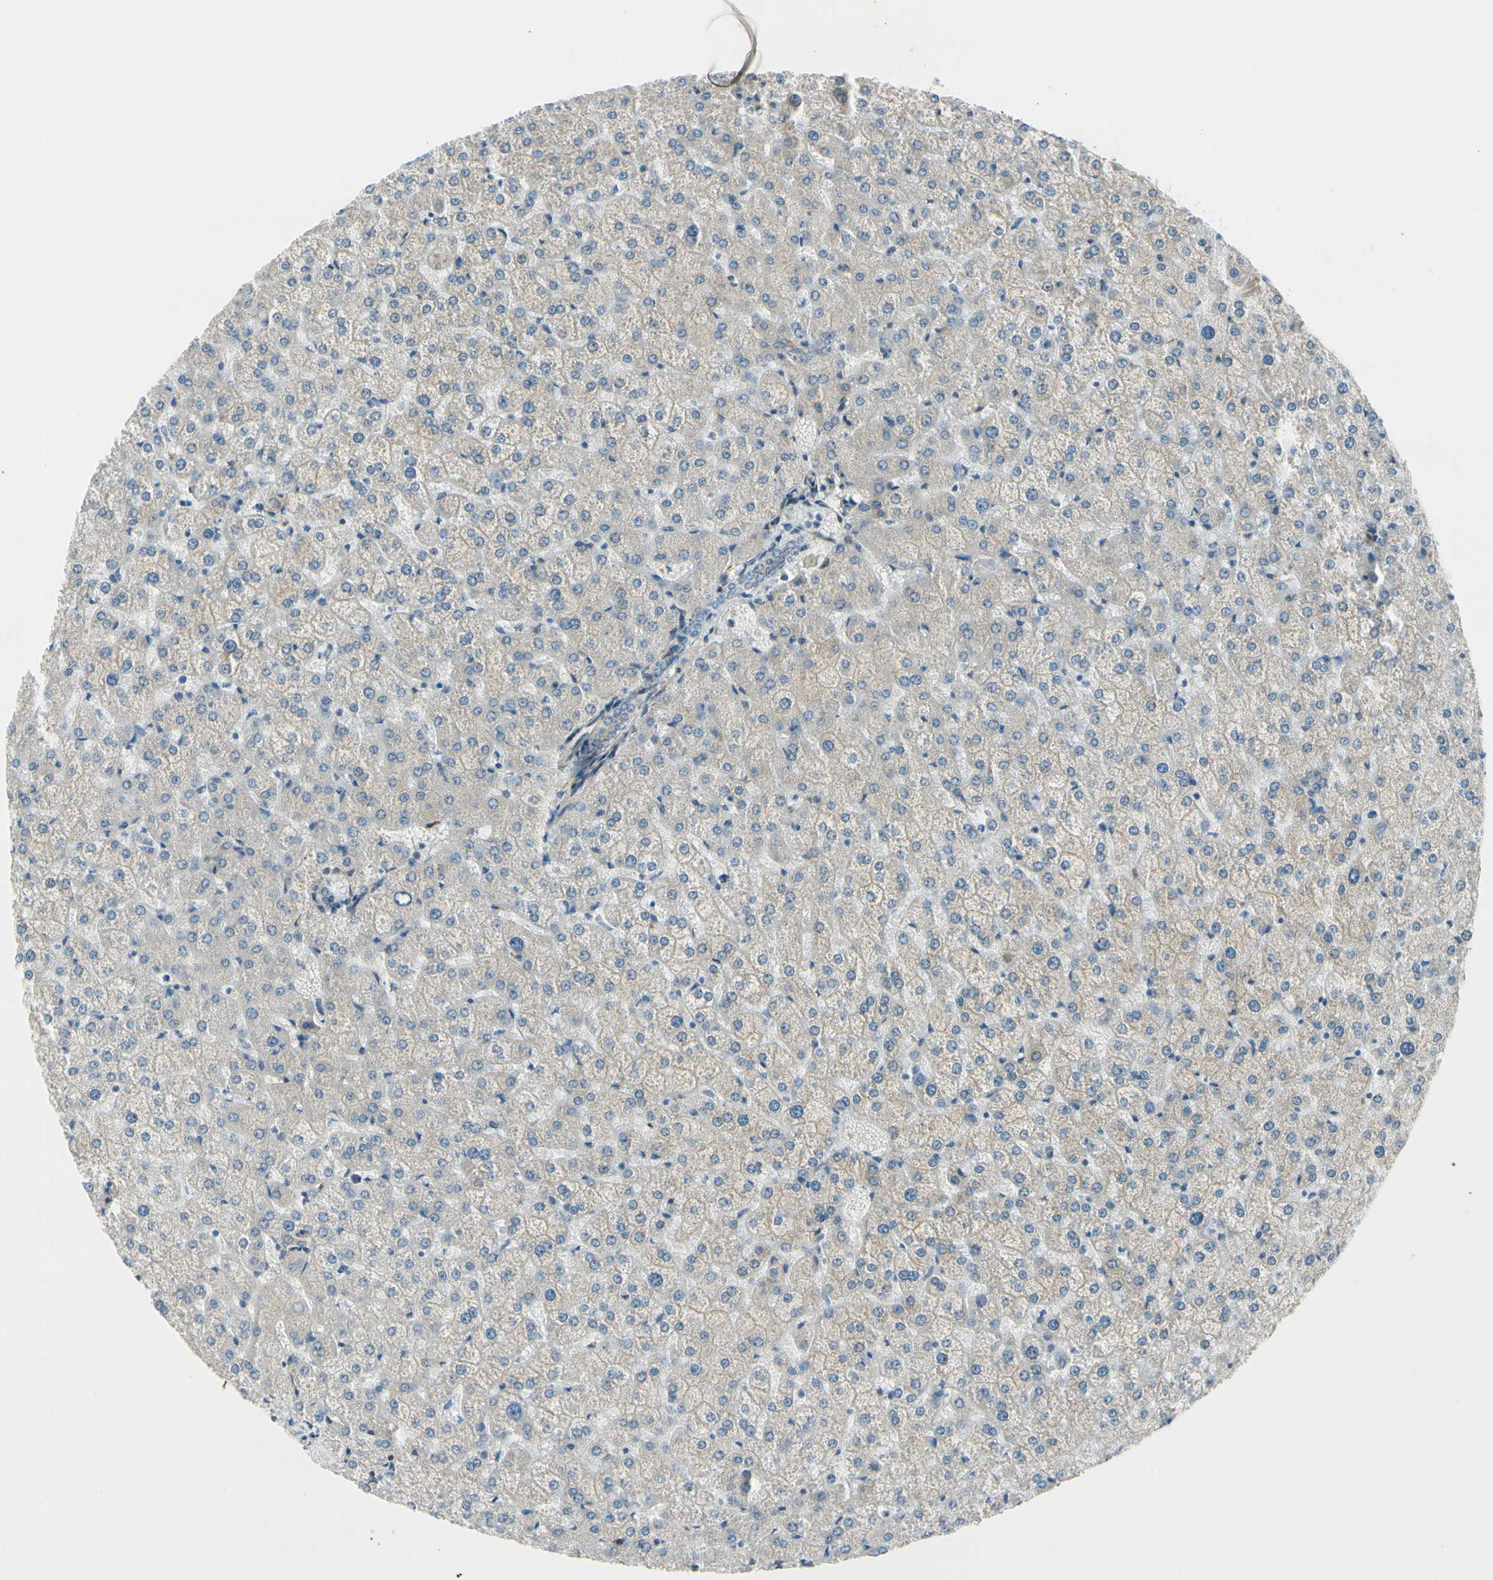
{"staining": {"intensity": "weak", "quantity": "25%-75%", "location": "cytoplasmic/membranous"}, "tissue": "liver", "cell_type": "Cholangiocytes", "image_type": "normal", "snomed": [{"axis": "morphology", "description": "Normal tissue, NOS"}, {"axis": "topography", "description": "Liver"}], "caption": "Immunohistochemical staining of unremarkable human liver demonstrates low levels of weak cytoplasmic/membranous expression in approximately 25%-75% of cholangiocytes.", "gene": "FKBP7", "patient": {"sex": "female", "age": 32}}